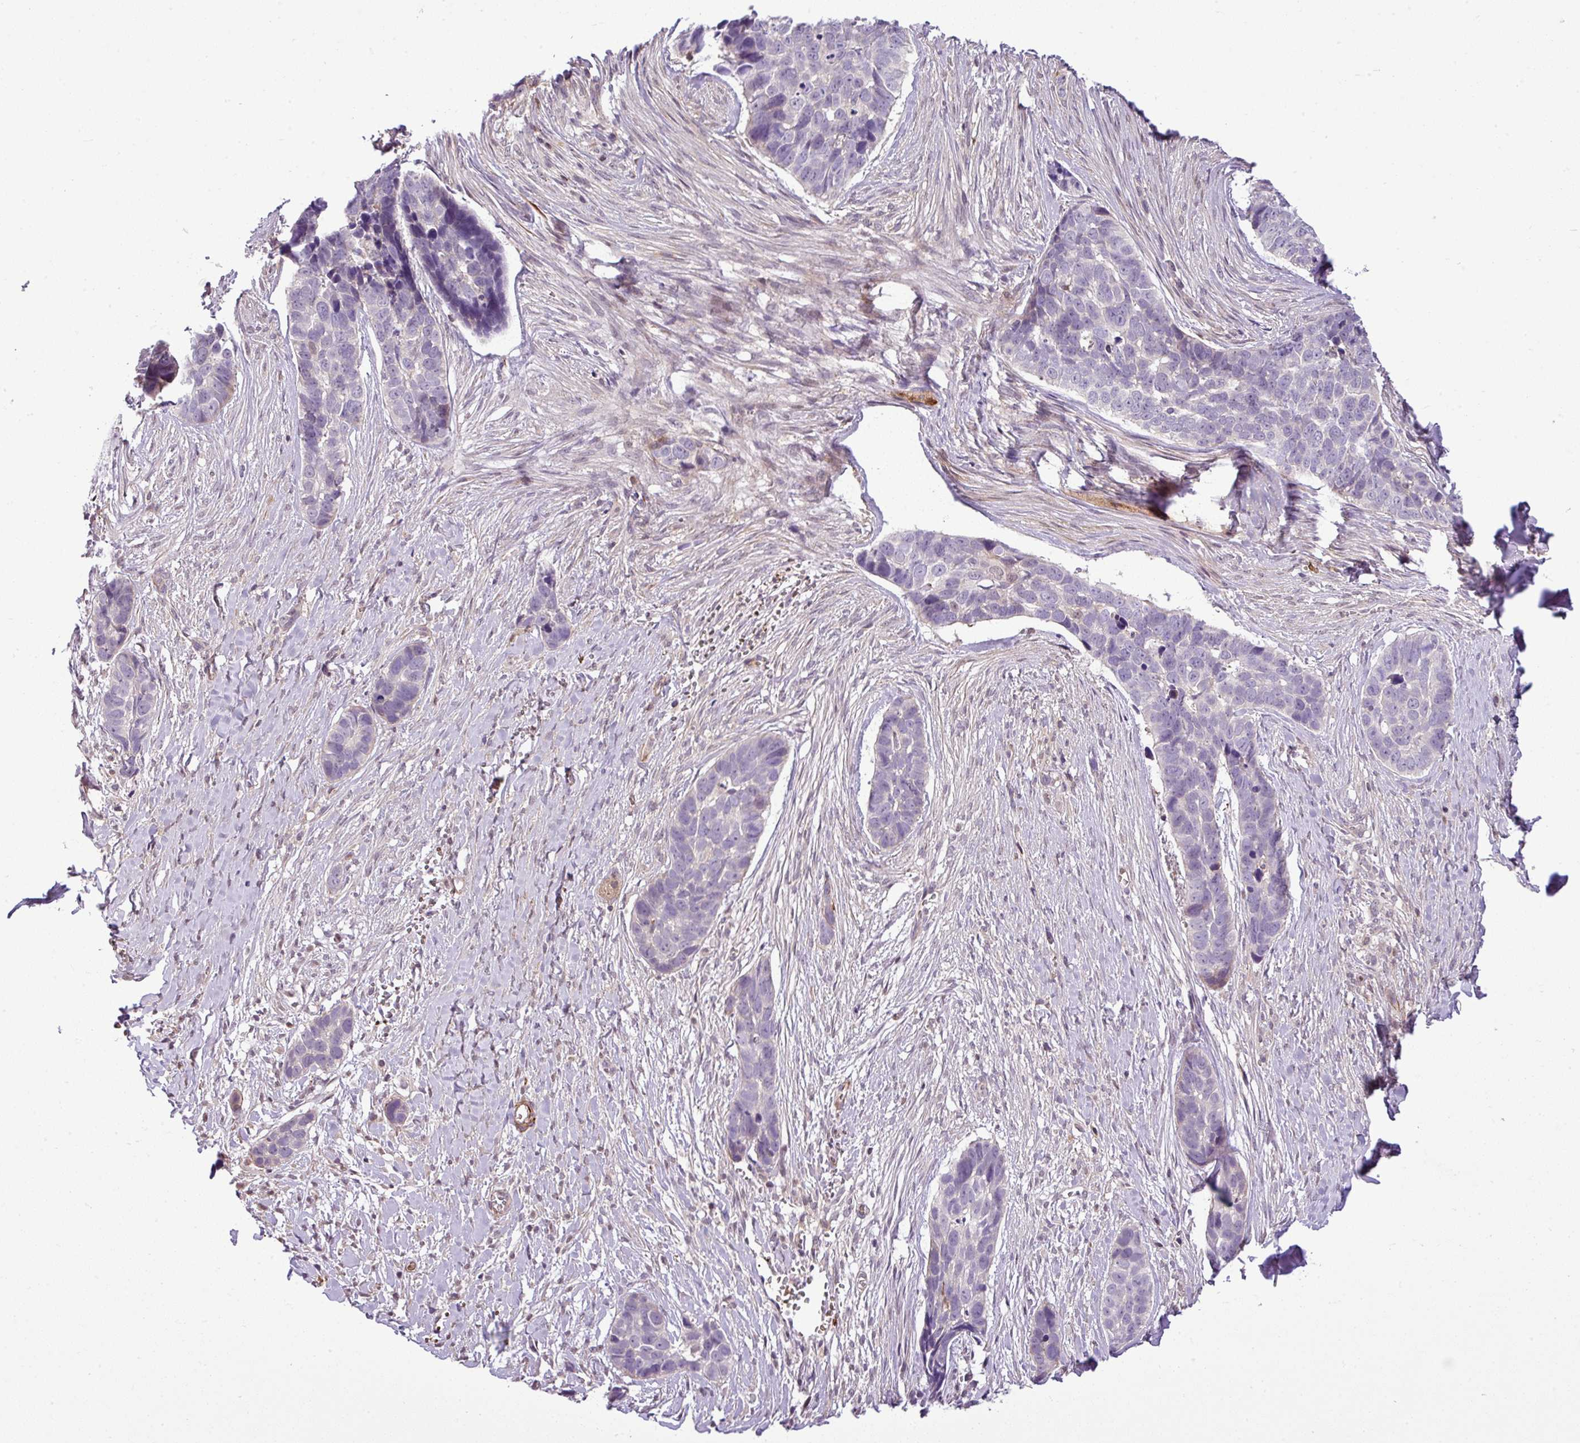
{"staining": {"intensity": "negative", "quantity": "none", "location": "none"}, "tissue": "skin cancer", "cell_type": "Tumor cells", "image_type": "cancer", "snomed": [{"axis": "morphology", "description": "Basal cell carcinoma"}, {"axis": "topography", "description": "Skin"}], "caption": "Immunohistochemical staining of human skin cancer (basal cell carcinoma) displays no significant expression in tumor cells.", "gene": "NBEAL2", "patient": {"sex": "female", "age": 82}}